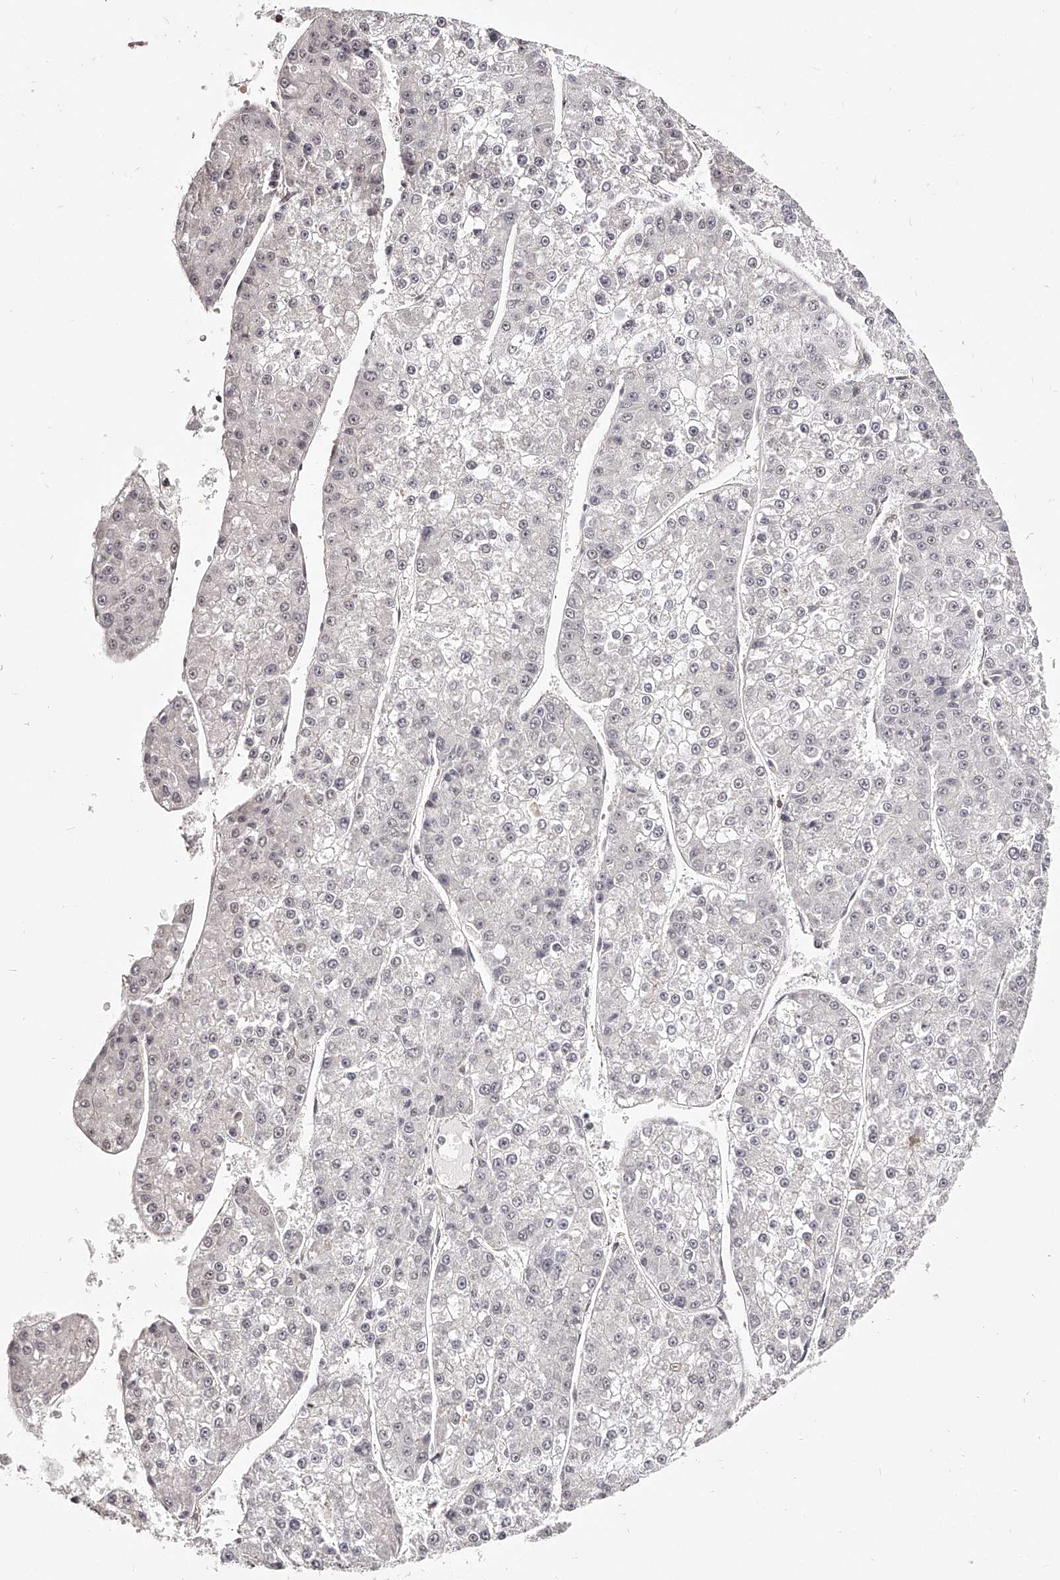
{"staining": {"intensity": "negative", "quantity": "none", "location": "none"}, "tissue": "liver cancer", "cell_type": "Tumor cells", "image_type": "cancer", "snomed": [{"axis": "morphology", "description": "Carcinoma, Hepatocellular, NOS"}, {"axis": "topography", "description": "Liver"}], "caption": "DAB immunohistochemical staining of human liver cancer (hepatocellular carcinoma) reveals no significant staining in tumor cells. (IHC, brightfield microscopy, high magnification).", "gene": "ZNF789", "patient": {"sex": "female", "age": 73}}